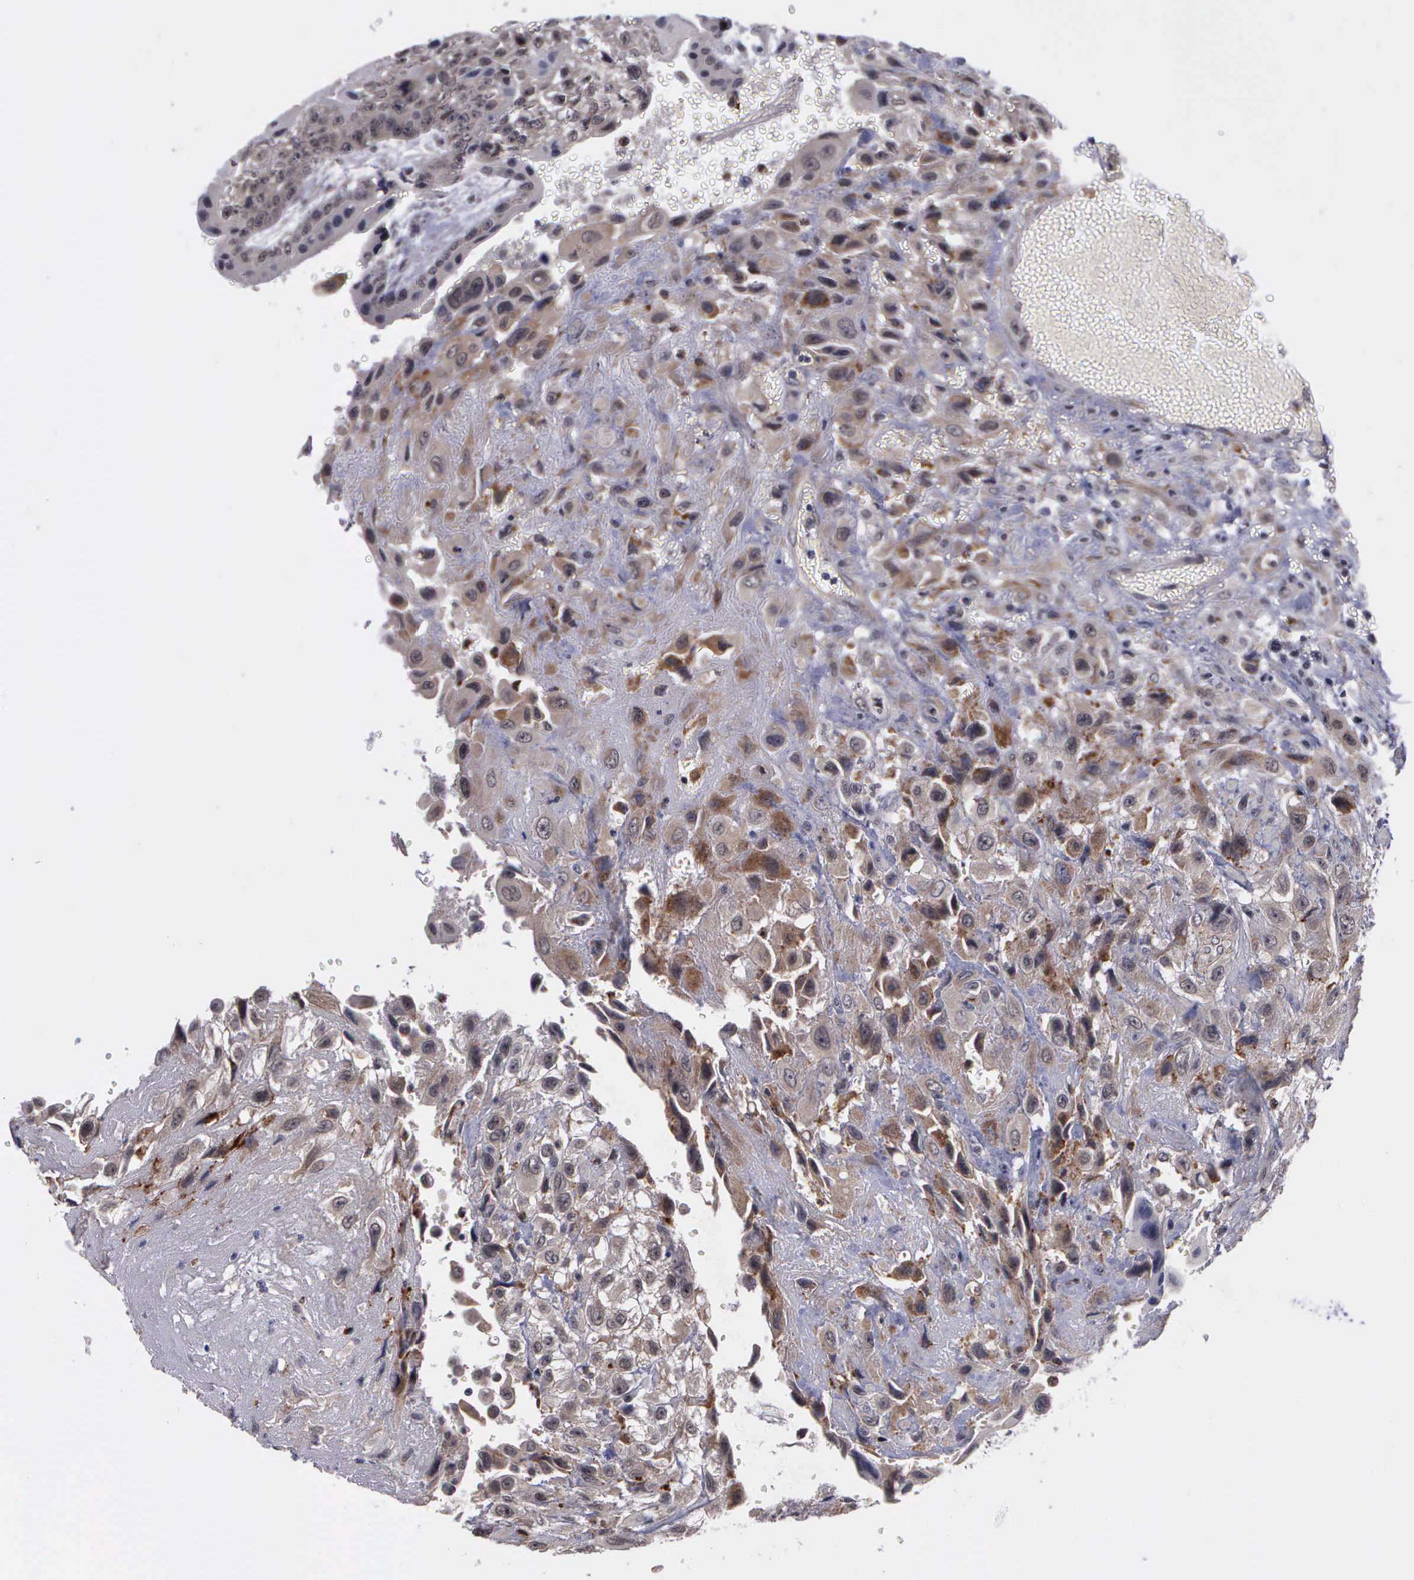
{"staining": {"intensity": "weak", "quantity": ">75%", "location": "cytoplasmic/membranous"}, "tissue": "placenta", "cell_type": "Decidual cells", "image_type": "normal", "snomed": [{"axis": "morphology", "description": "Normal tissue, NOS"}, {"axis": "topography", "description": "Placenta"}], "caption": "Immunohistochemical staining of unremarkable placenta displays weak cytoplasmic/membranous protein positivity in about >75% of decidual cells. (DAB (3,3'-diaminobenzidine) IHC, brown staining for protein, blue staining for nuclei).", "gene": "MAP3K9", "patient": {"sex": "female", "age": 34}}